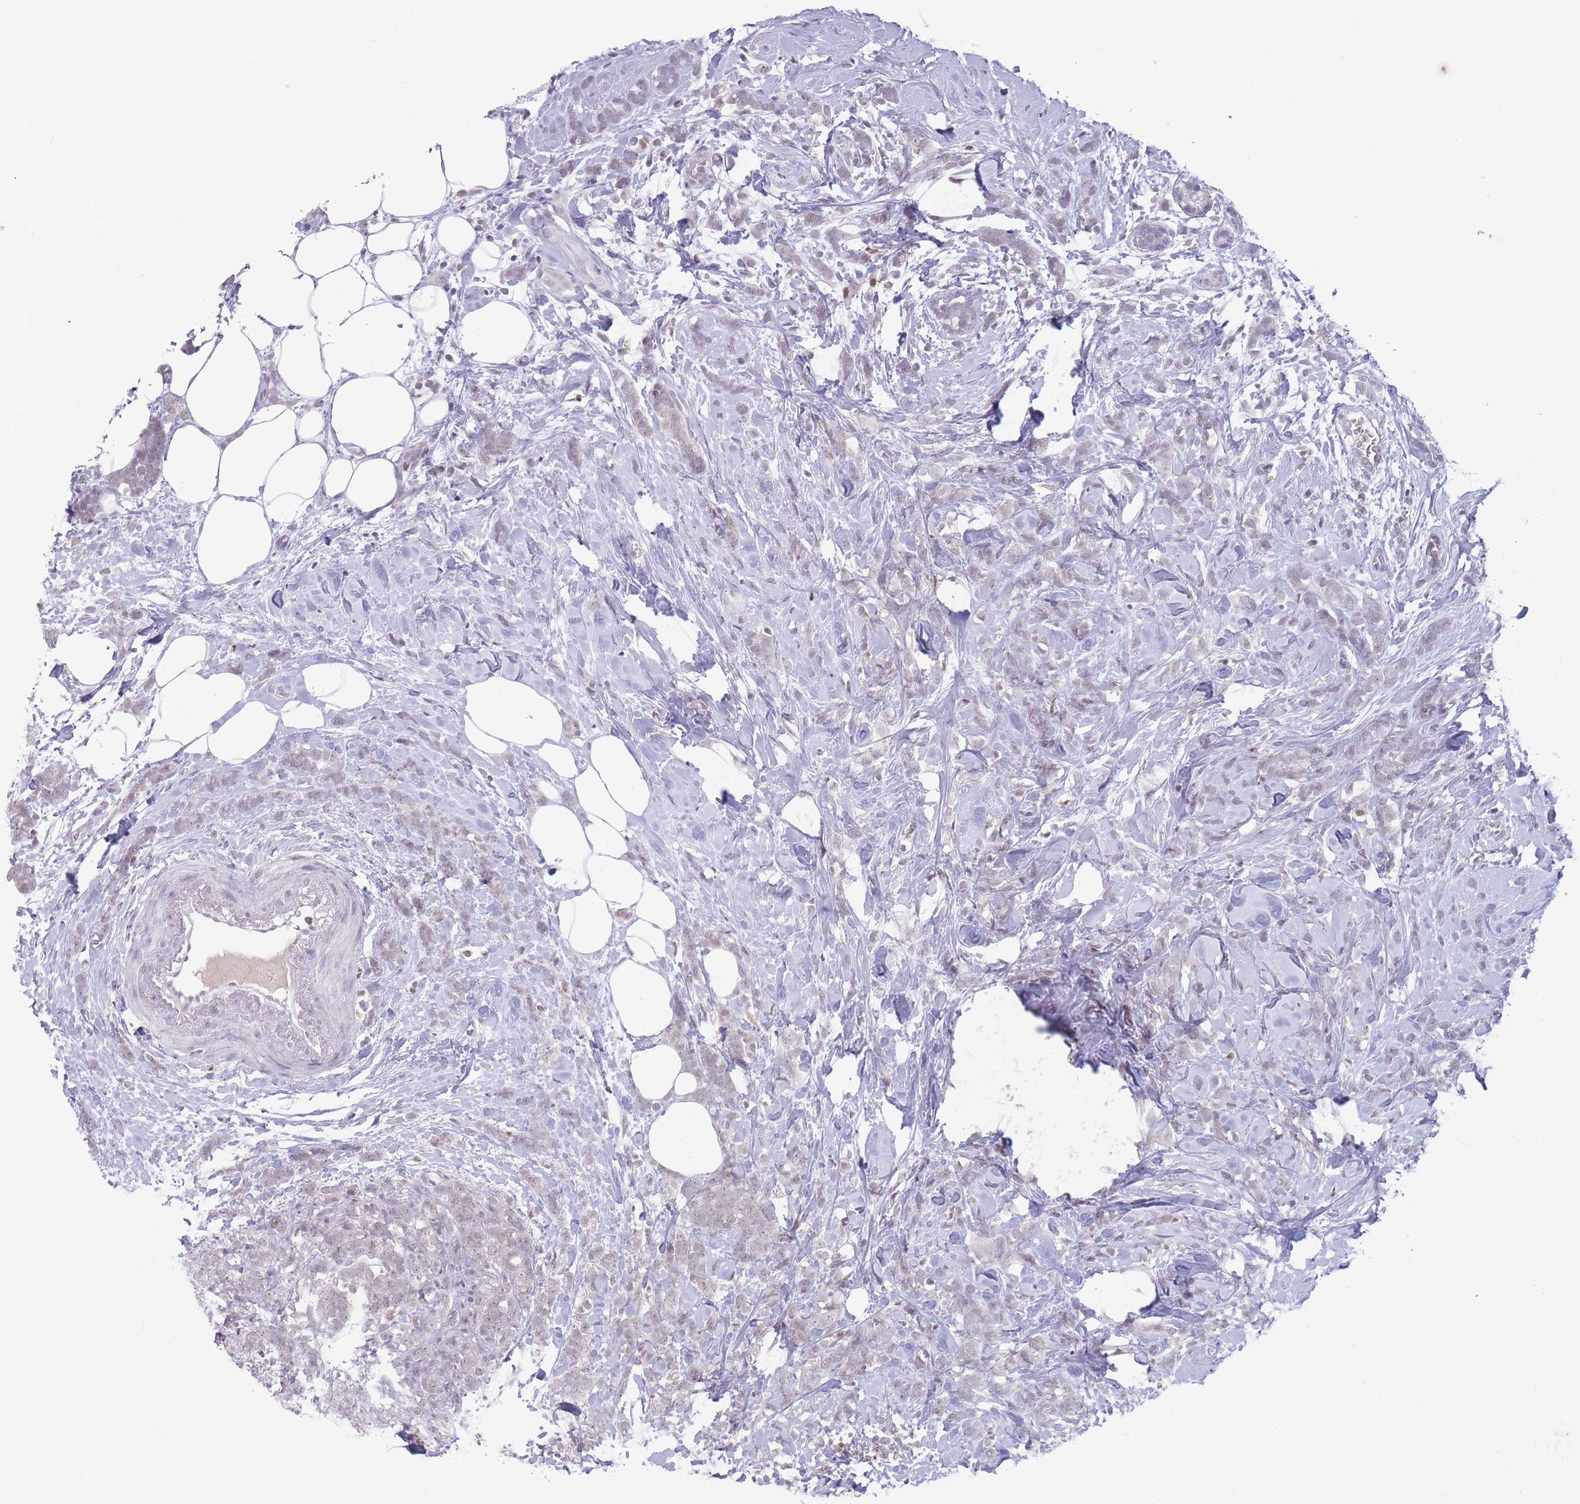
{"staining": {"intensity": "negative", "quantity": "none", "location": "none"}, "tissue": "breast cancer", "cell_type": "Tumor cells", "image_type": "cancer", "snomed": [{"axis": "morphology", "description": "Lobular carcinoma"}, {"axis": "topography", "description": "Breast"}], "caption": "This is an immunohistochemistry image of breast cancer. There is no expression in tumor cells.", "gene": "ARID3B", "patient": {"sex": "female", "age": 58}}